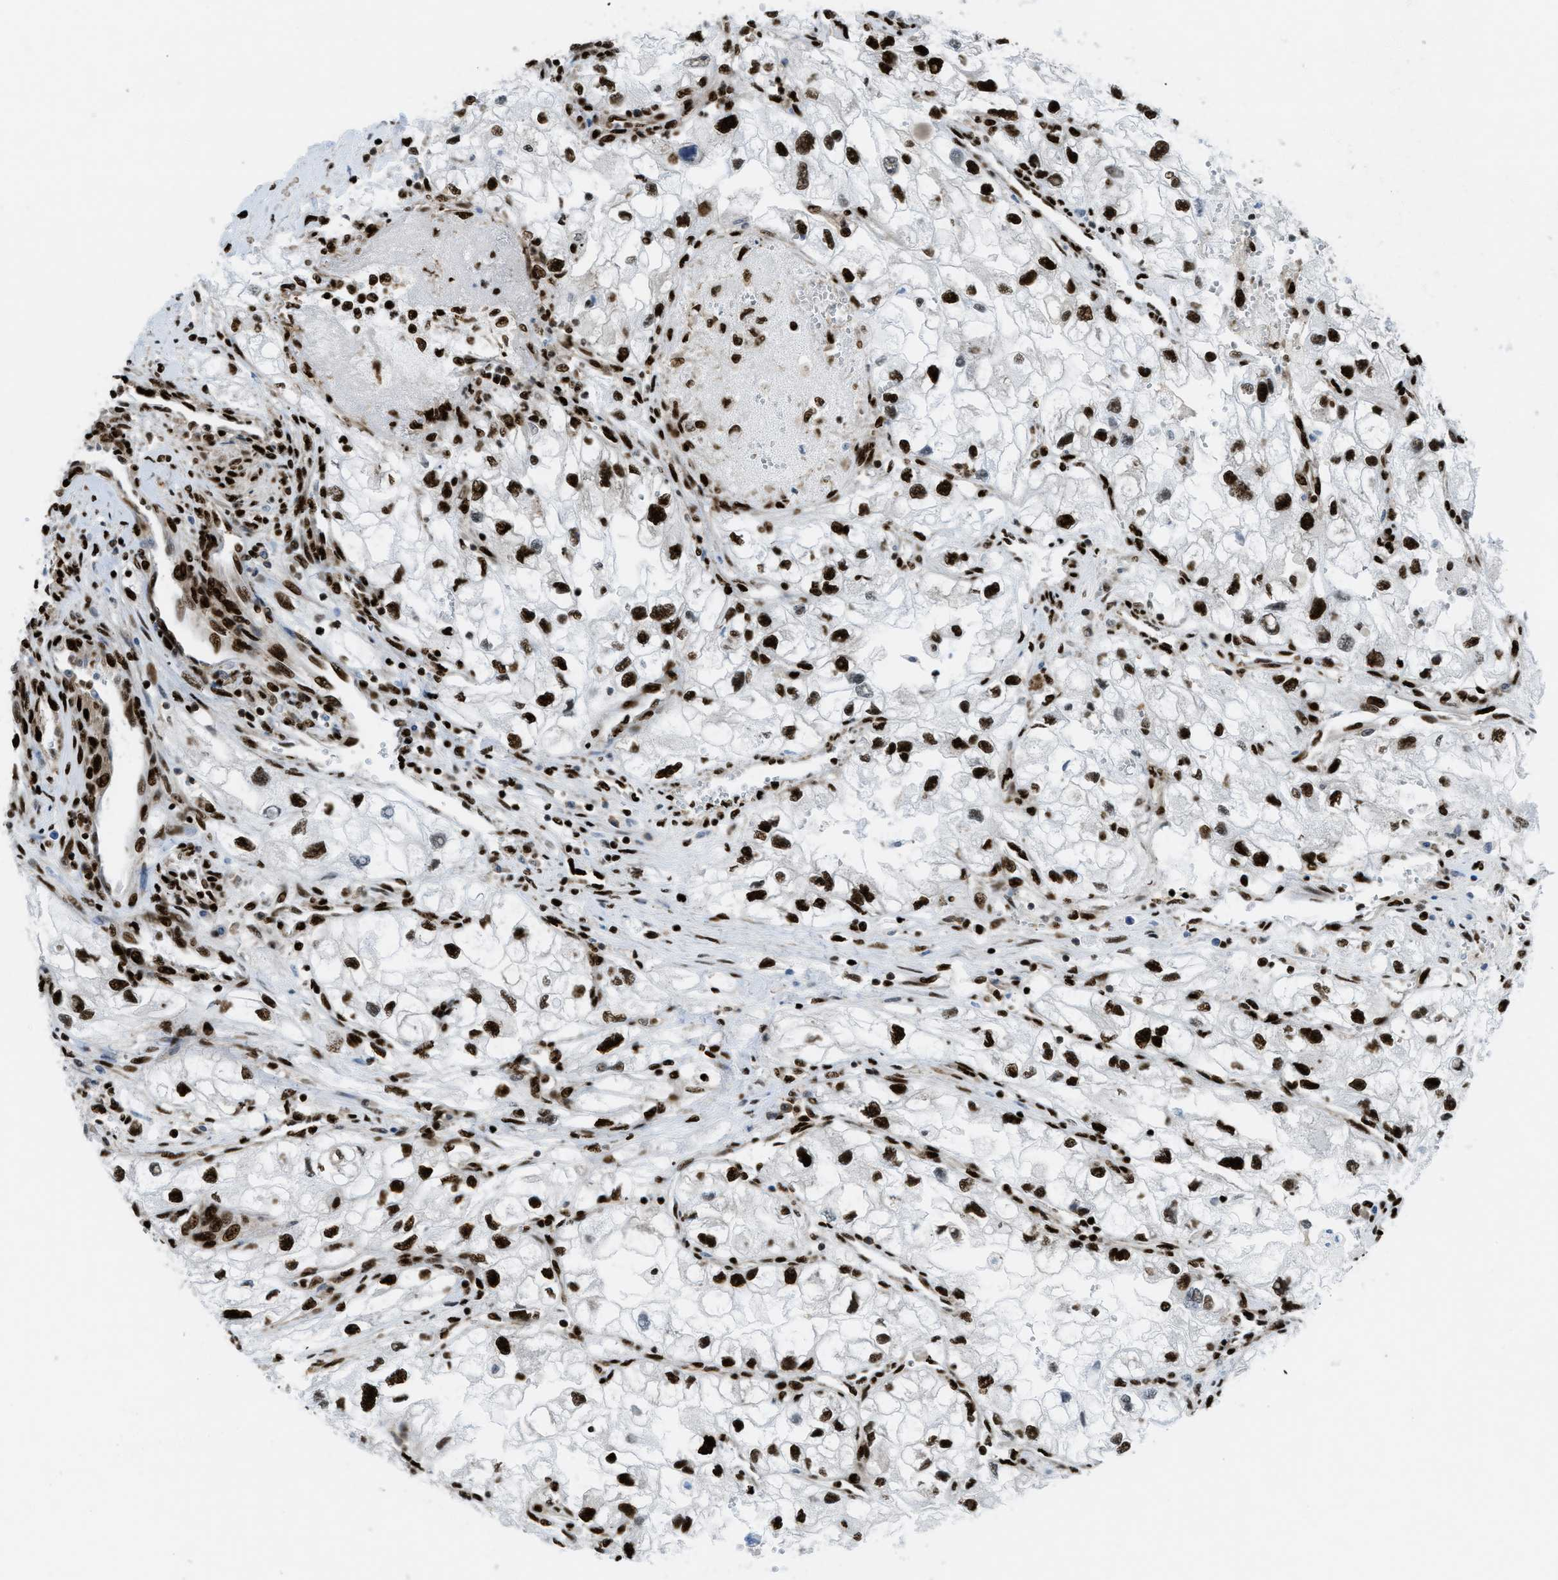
{"staining": {"intensity": "strong", "quantity": ">75%", "location": "nuclear"}, "tissue": "renal cancer", "cell_type": "Tumor cells", "image_type": "cancer", "snomed": [{"axis": "morphology", "description": "Adenocarcinoma, NOS"}, {"axis": "topography", "description": "Kidney"}], "caption": "DAB (3,3'-diaminobenzidine) immunohistochemical staining of human renal cancer displays strong nuclear protein positivity in about >75% of tumor cells.", "gene": "ZNF207", "patient": {"sex": "female", "age": 70}}